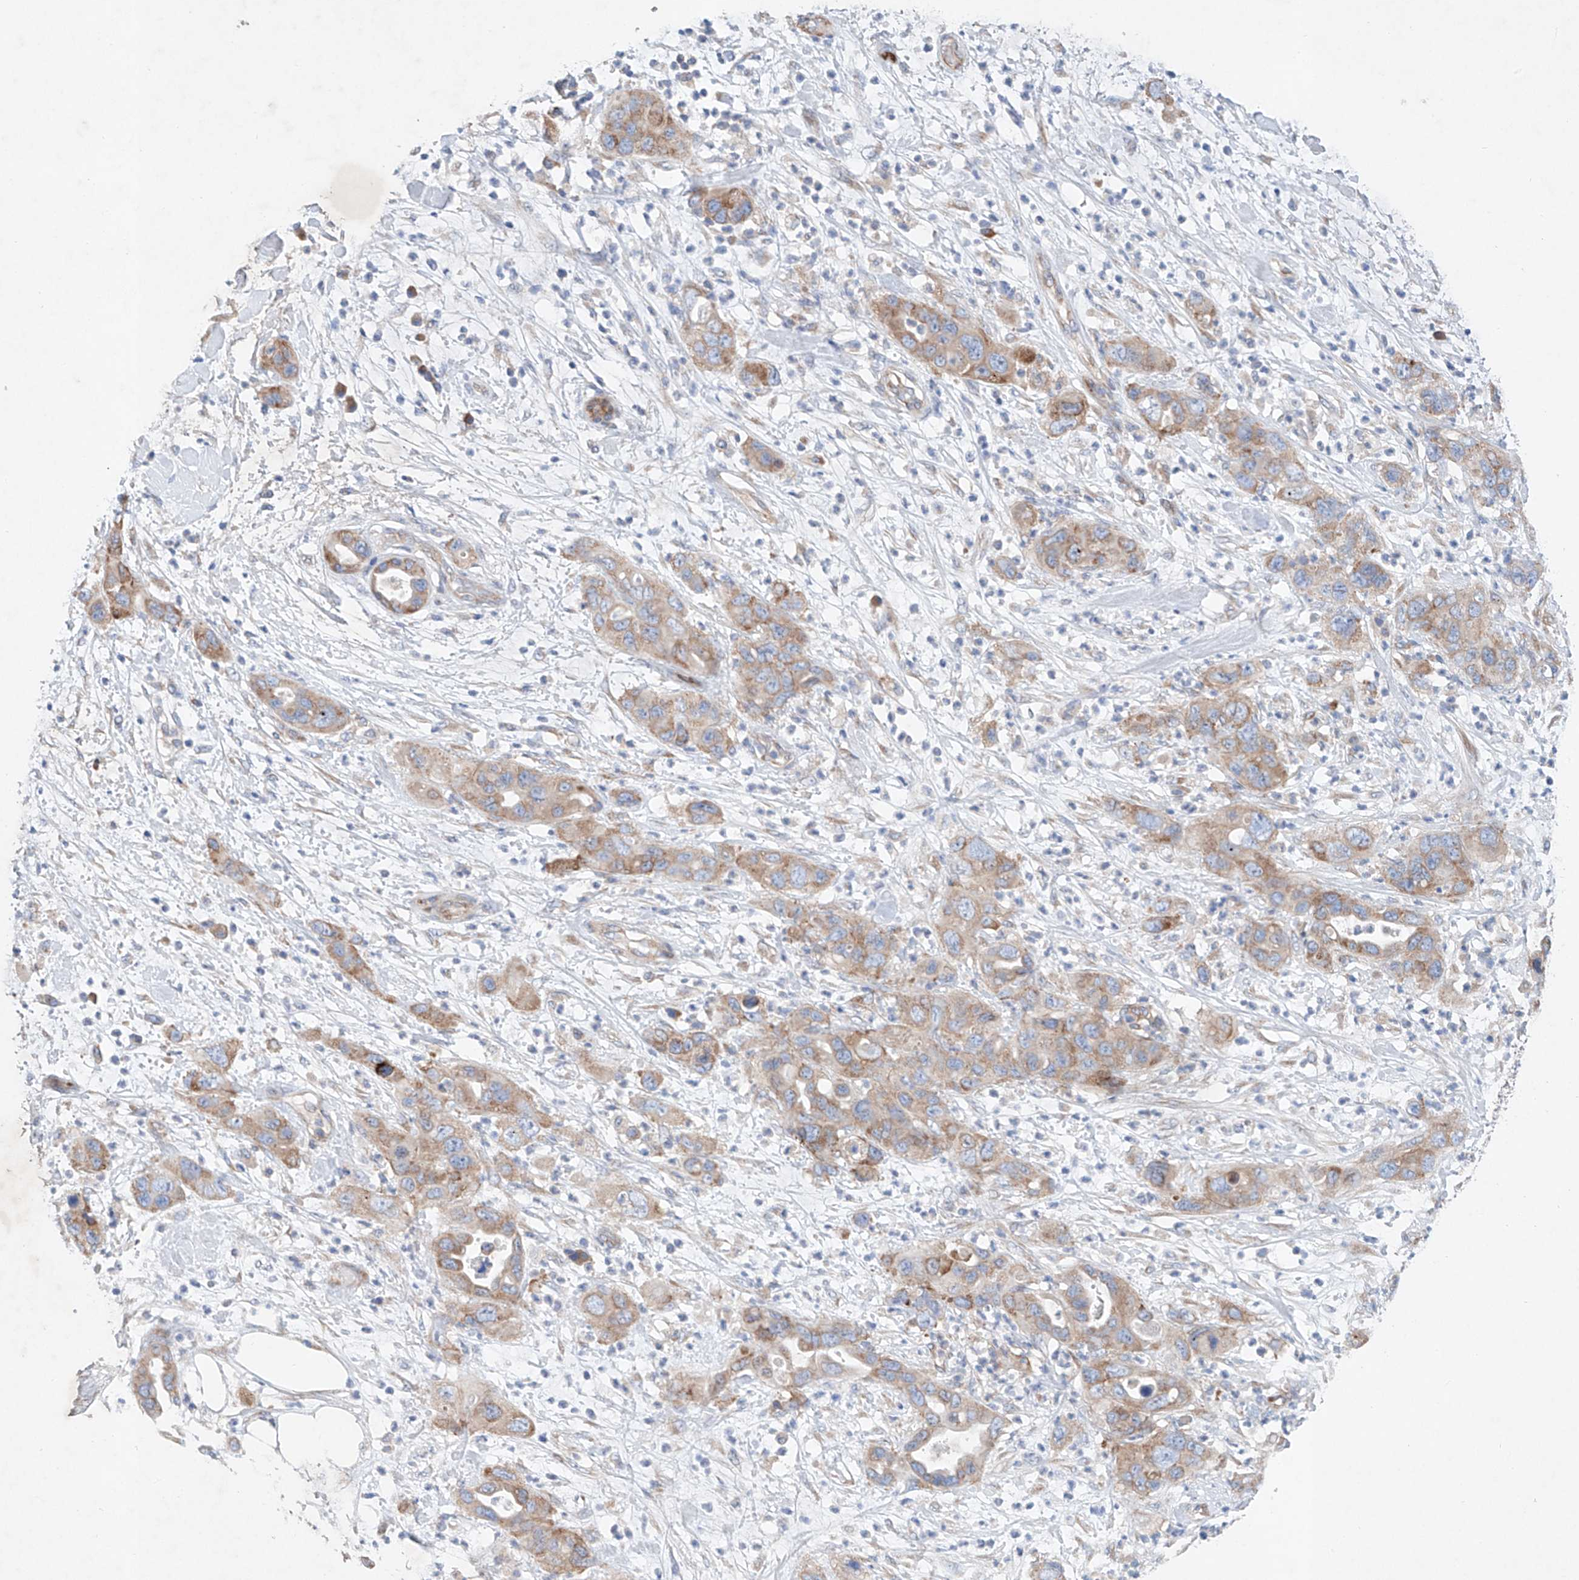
{"staining": {"intensity": "moderate", "quantity": "25%-75%", "location": "cytoplasmic/membranous"}, "tissue": "pancreatic cancer", "cell_type": "Tumor cells", "image_type": "cancer", "snomed": [{"axis": "morphology", "description": "Adenocarcinoma, NOS"}, {"axis": "topography", "description": "Pancreas"}], "caption": "This photomicrograph reveals IHC staining of pancreatic adenocarcinoma, with medium moderate cytoplasmic/membranous positivity in approximately 25%-75% of tumor cells.", "gene": "FASTK", "patient": {"sex": "female", "age": 71}}